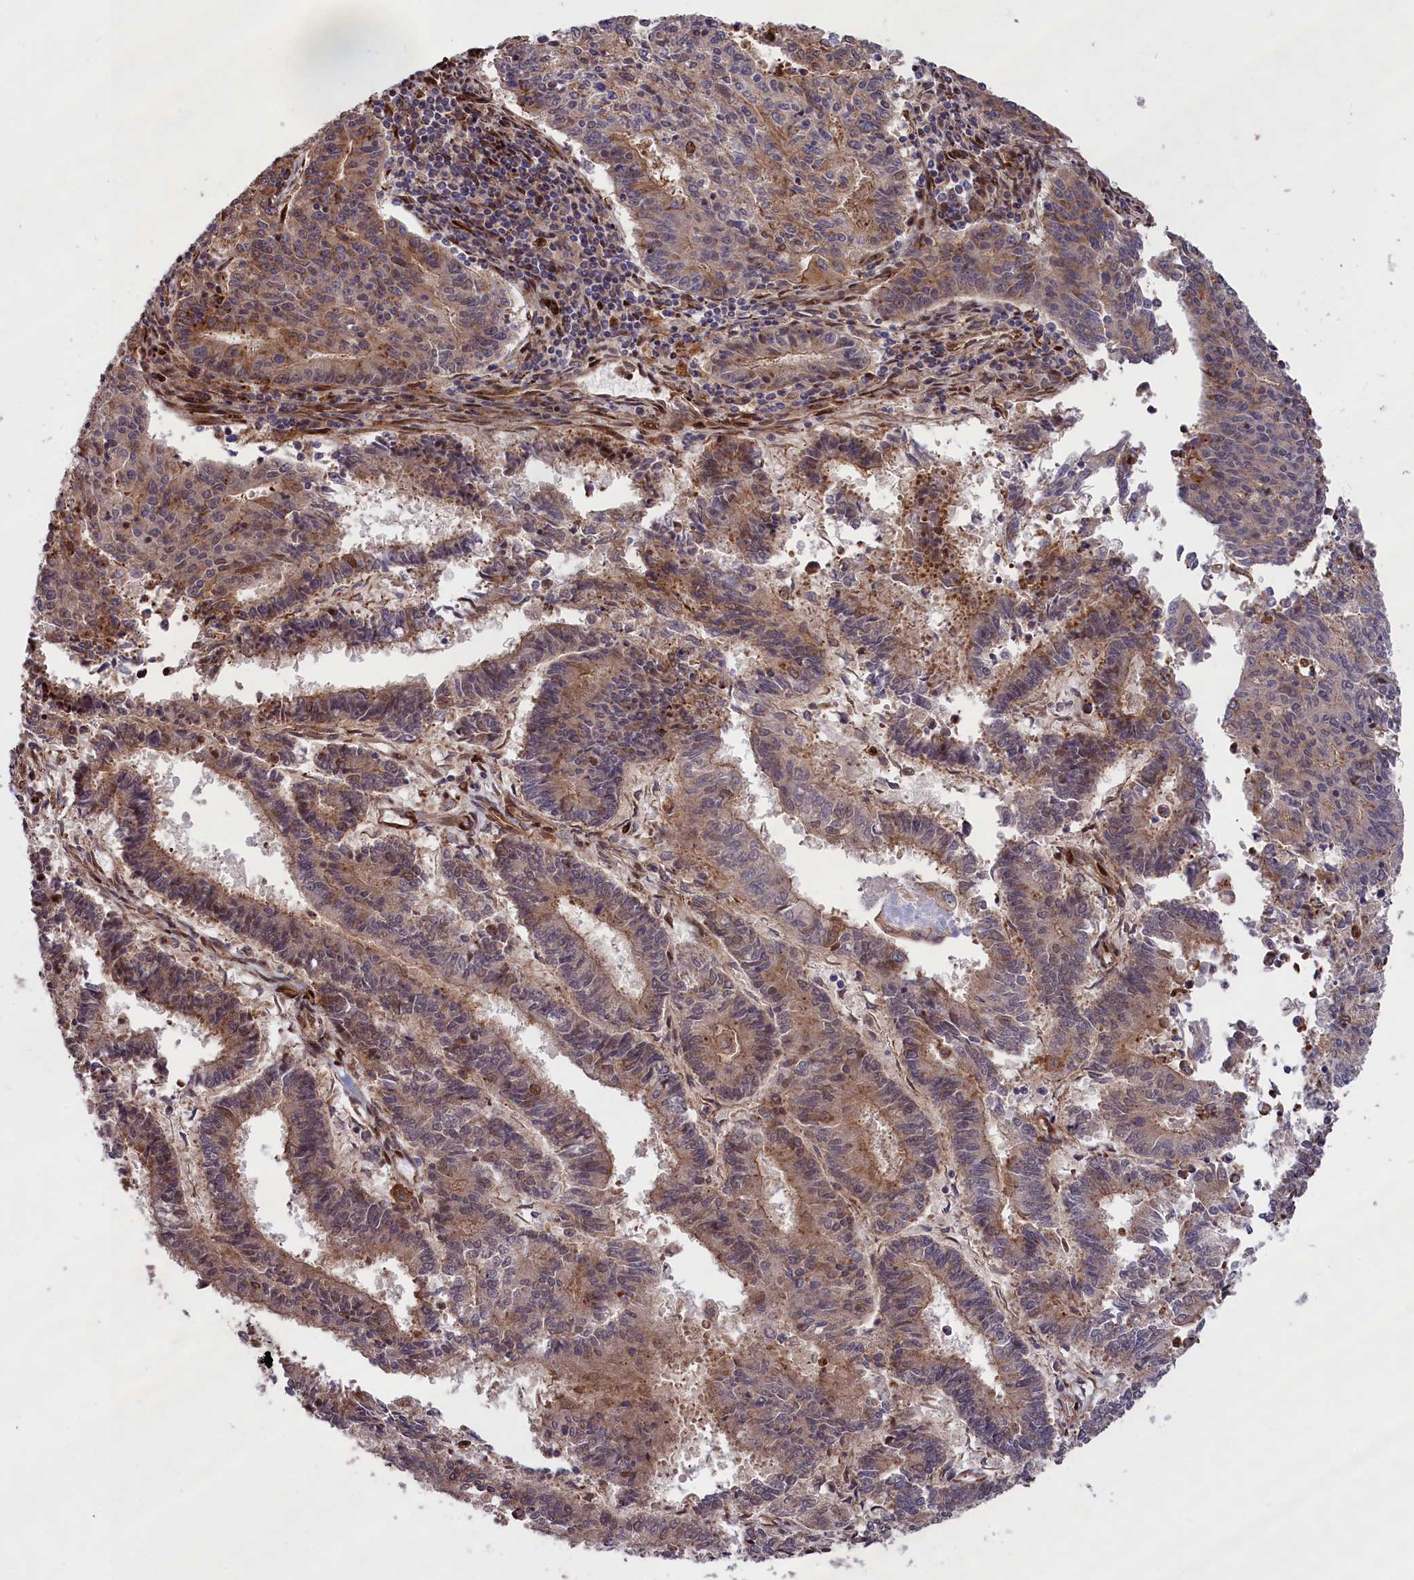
{"staining": {"intensity": "moderate", "quantity": ">75%", "location": "cytoplasmic/membranous"}, "tissue": "endometrial cancer", "cell_type": "Tumor cells", "image_type": "cancer", "snomed": [{"axis": "morphology", "description": "Adenocarcinoma, NOS"}, {"axis": "topography", "description": "Endometrium"}], "caption": "A brown stain labels moderate cytoplasmic/membranous staining of a protein in human endometrial cancer (adenocarcinoma) tumor cells.", "gene": "DDX60L", "patient": {"sex": "female", "age": 59}}